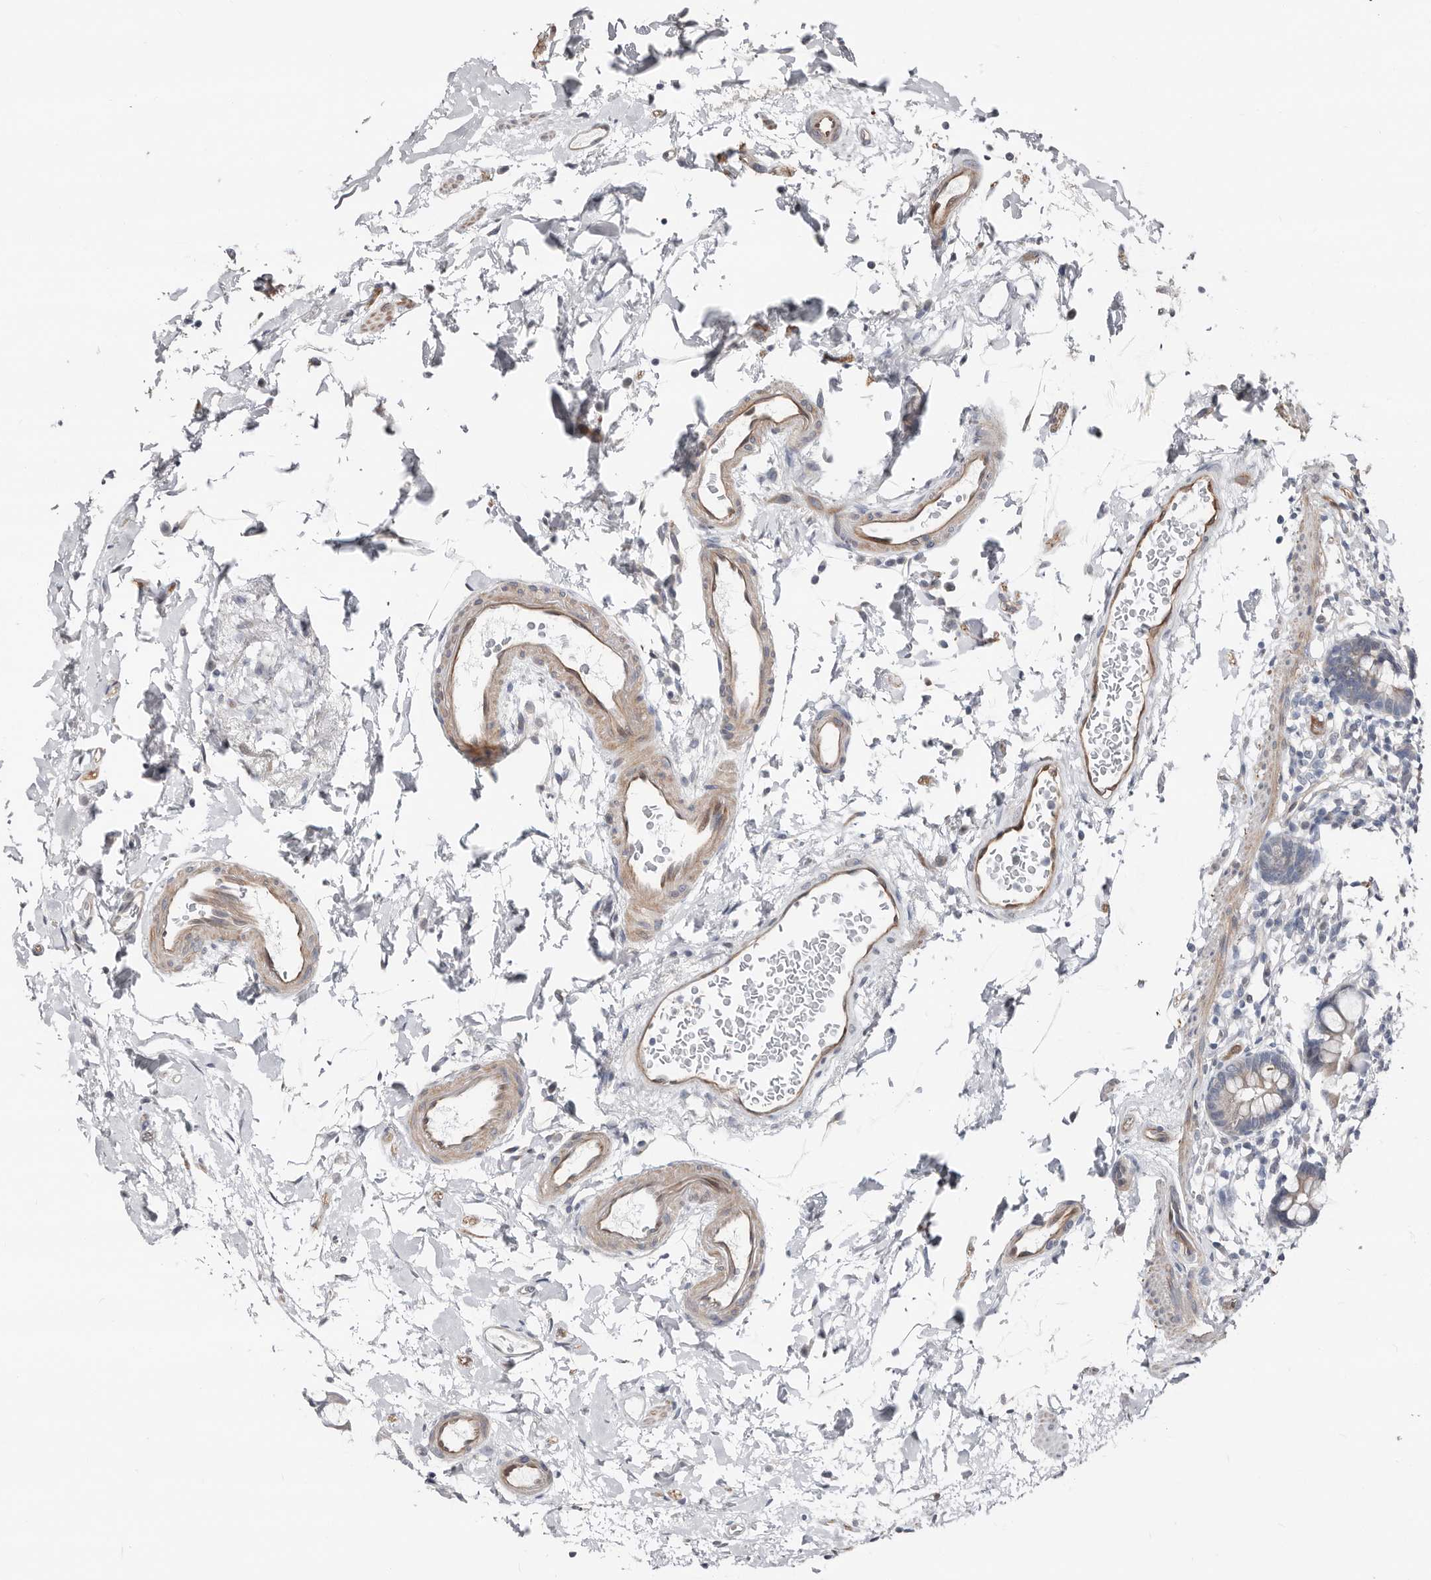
{"staining": {"intensity": "negative", "quantity": "none", "location": "none"}, "tissue": "small intestine", "cell_type": "Glandular cells", "image_type": "normal", "snomed": [{"axis": "morphology", "description": "Normal tissue, NOS"}, {"axis": "topography", "description": "Small intestine"}], "caption": "This is a photomicrograph of immunohistochemistry staining of unremarkable small intestine, which shows no staining in glandular cells. (Immunohistochemistry, brightfield microscopy, high magnification).", "gene": "ASRGL1", "patient": {"sex": "female", "age": 84}}